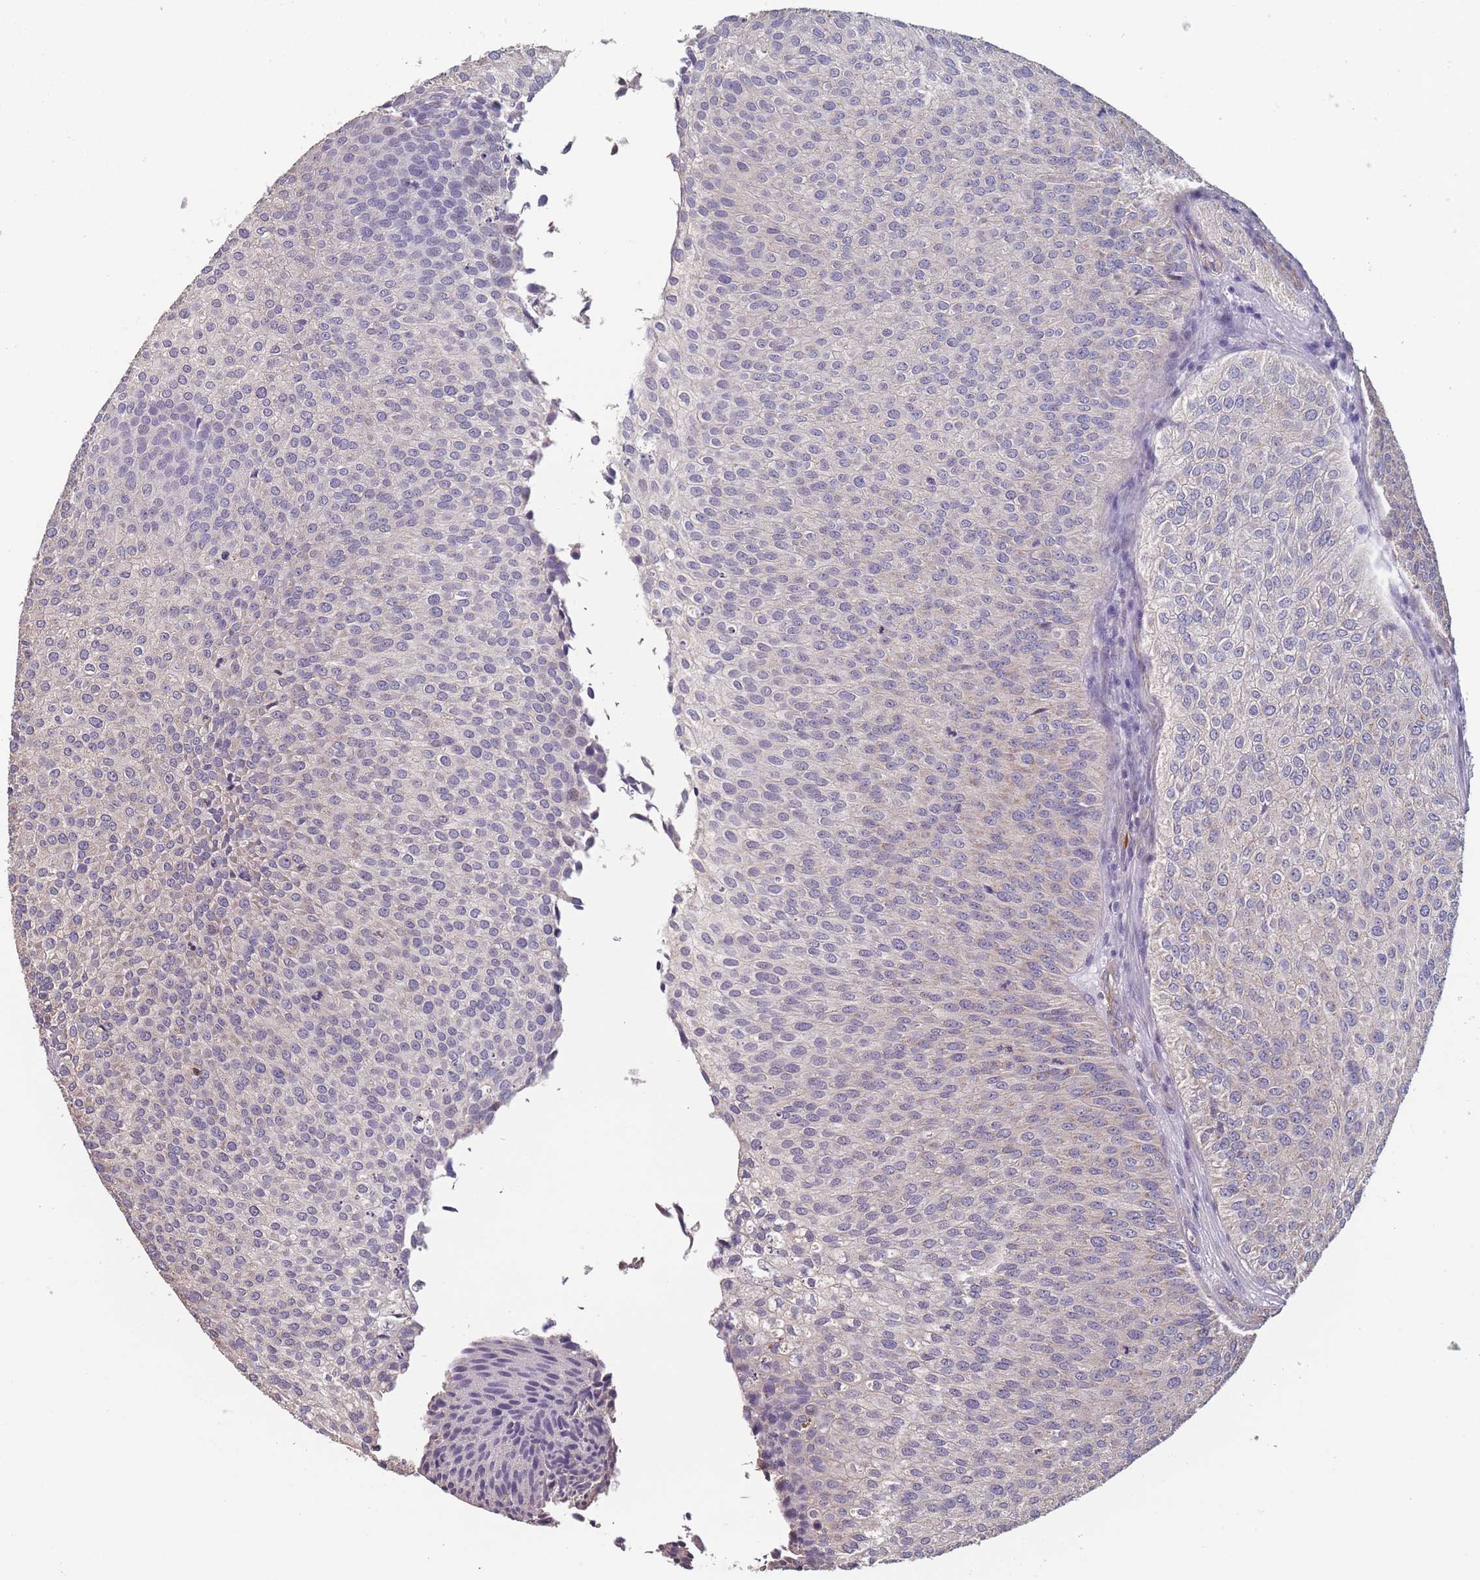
{"staining": {"intensity": "weak", "quantity": "<25%", "location": "cytoplasmic/membranous"}, "tissue": "urothelial cancer", "cell_type": "Tumor cells", "image_type": "cancer", "snomed": [{"axis": "morphology", "description": "Urothelial carcinoma, Low grade"}, {"axis": "topography", "description": "Urinary bladder"}], "caption": "IHC image of urothelial carcinoma (low-grade) stained for a protein (brown), which displays no expression in tumor cells. The staining is performed using DAB (3,3'-diaminobenzidine) brown chromogen with nuclei counter-stained in using hematoxylin.", "gene": "TOMM40L", "patient": {"sex": "male", "age": 84}}